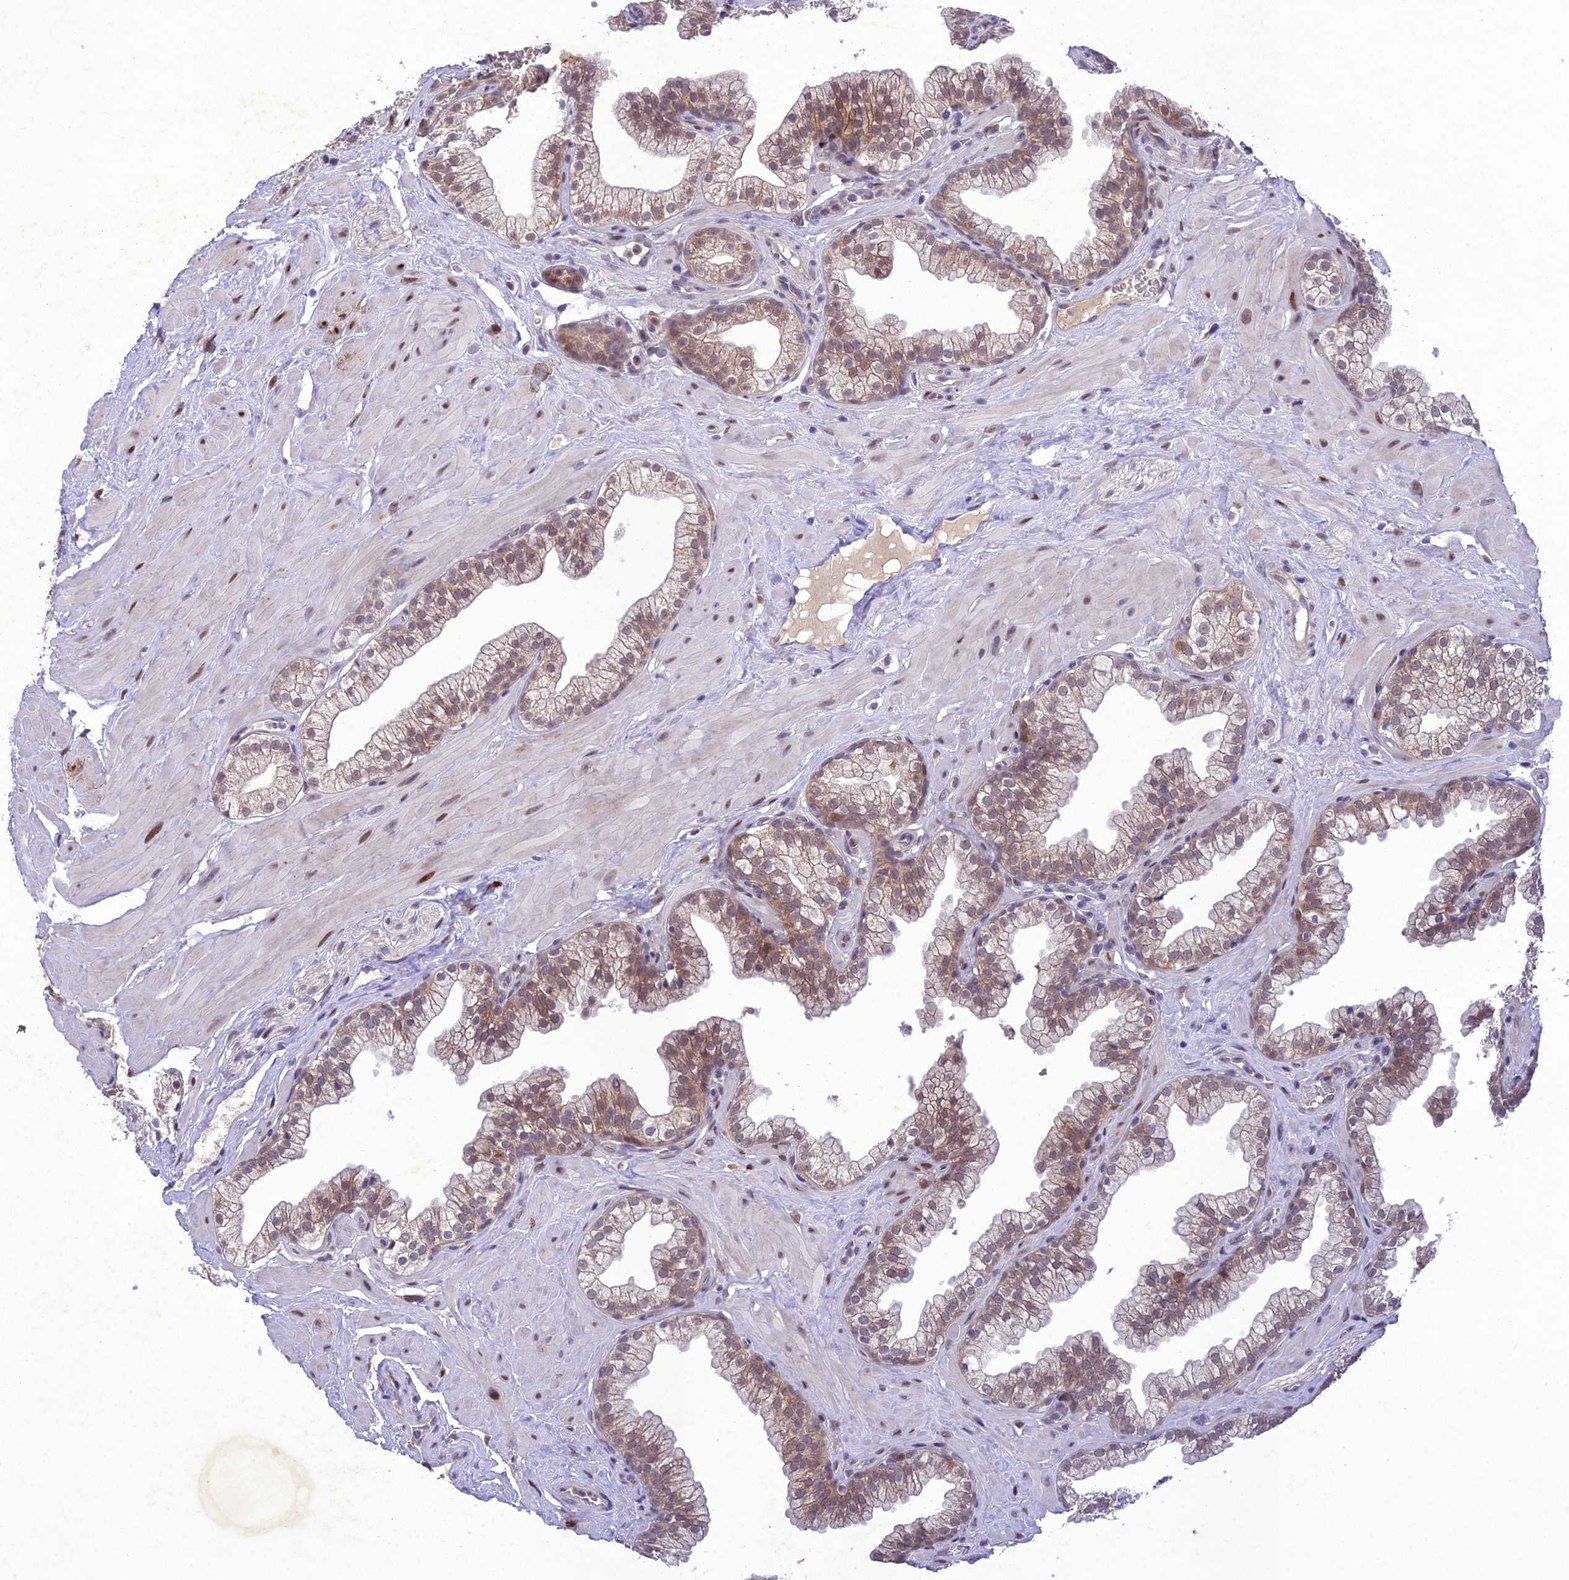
{"staining": {"intensity": "moderate", "quantity": "25%-75%", "location": "cytoplasmic/membranous"}, "tissue": "prostate", "cell_type": "Glandular cells", "image_type": "normal", "snomed": [{"axis": "morphology", "description": "Normal tissue, NOS"}, {"axis": "morphology", "description": "Urothelial carcinoma, Low grade"}, {"axis": "topography", "description": "Urinary bladder"}, {"axis": "topography", "description": "Prostate"}], "caption": "Prostate stained with DAB (3,3'-diaminobenzidine) immunohistochemistry (IHC) displays medium levels of moderate cytoplasmic/membranous staining in approximately 25%-75% of glandular cells.", "gene": "ANKRD52", "patient": {"sex": "male", "age": 60}}